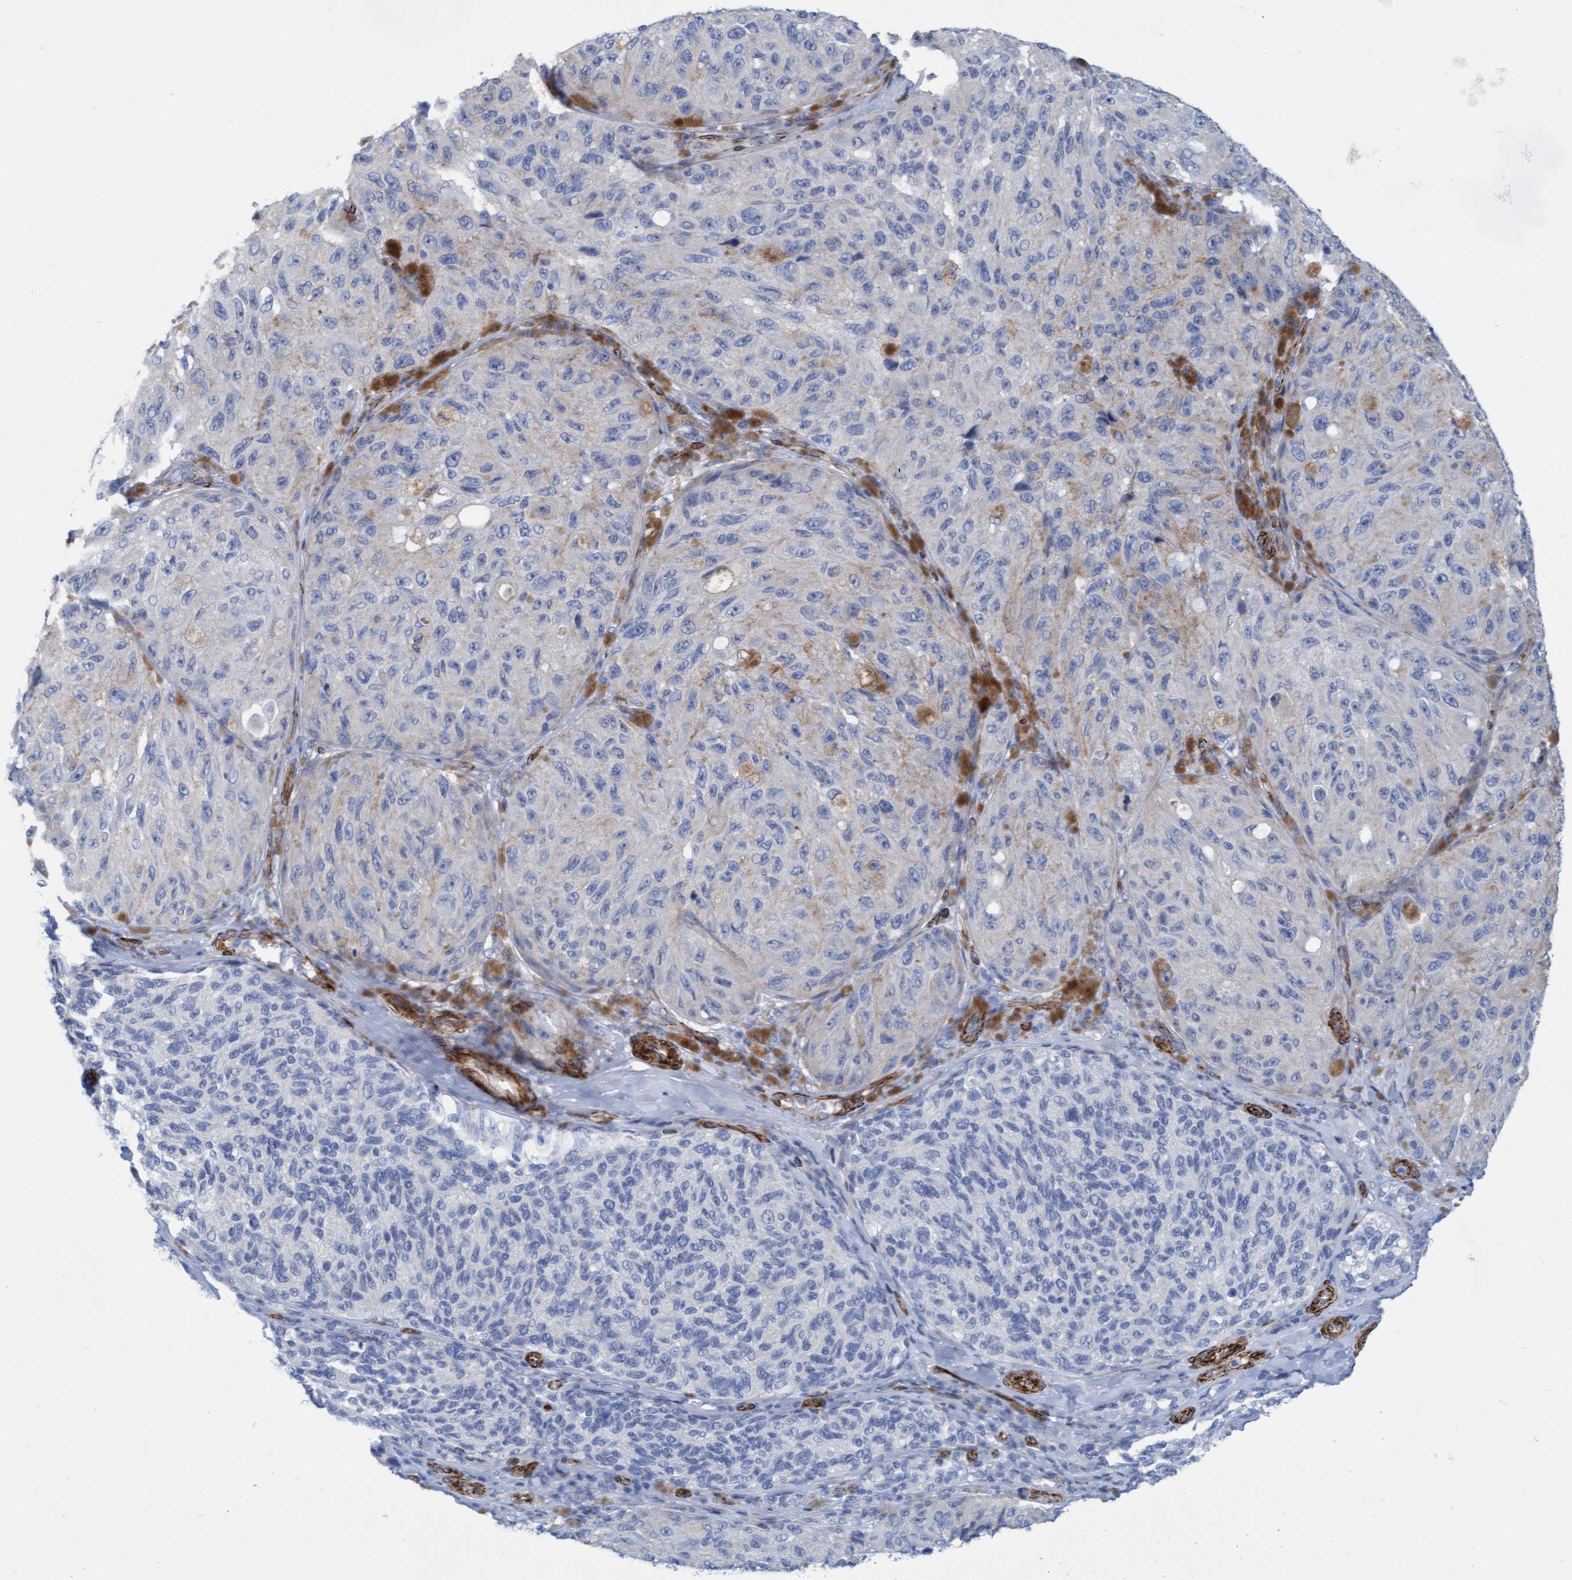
{"staining": {"intensity": "negative", "quantity": "none", "location": "none"}, "tissue": "melanoma", "cell_type": "Tumor cells", "image_type": "cancer", "snomed": [{"axis": "morphology", "description": "Malignant melanoma, NOS"}, {"axis": "topography", "description": "Skin"}], "caption": "Histopathology image shows no protein staining in tumor cells of malignant melanoma tissue.", "gene": "MTFR1", "patient": {"sex": "female", "age": 73}}